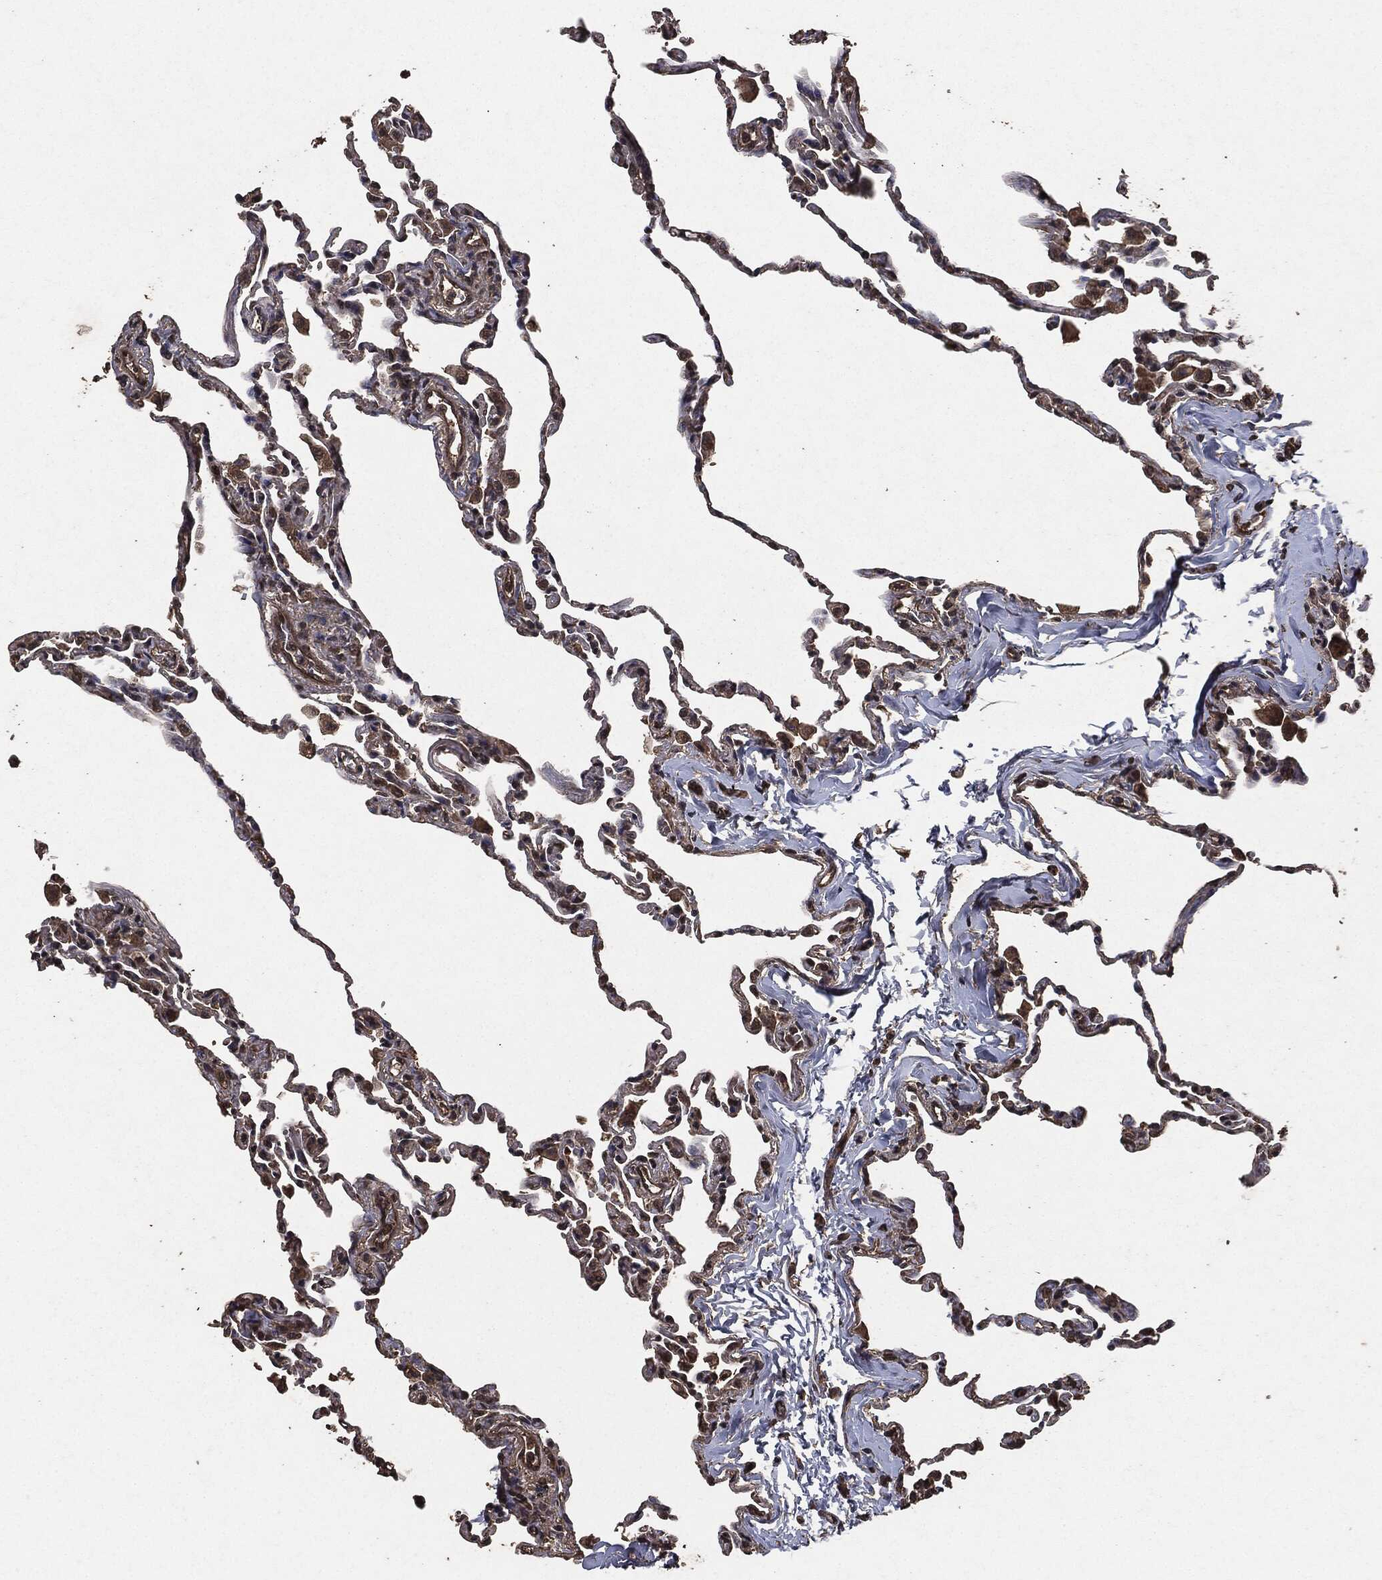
{"staining": {"intensity": "weak", "quantity": "25%-75%", "location": "cytoplasmic/membranous"}, "tissue": "lung", "cell_type": "Alveolar cells", "image_type": "normal", "snomed": [{"axis": "morphology", "description": "Normal tissue, NOS"}, {"axis": "topography", "description": "Lung"}], "caption": "Immunohistochemistry (IHC) micrograph of unremarkable human lung stained for a protein (brown), which reveals low levels of weak cytoplasmic/membranous positivity in approximately 25%-75% of alveolar cells.", "gene": "AKT1S1", "patient": {"sex": "female", "age": 57}}